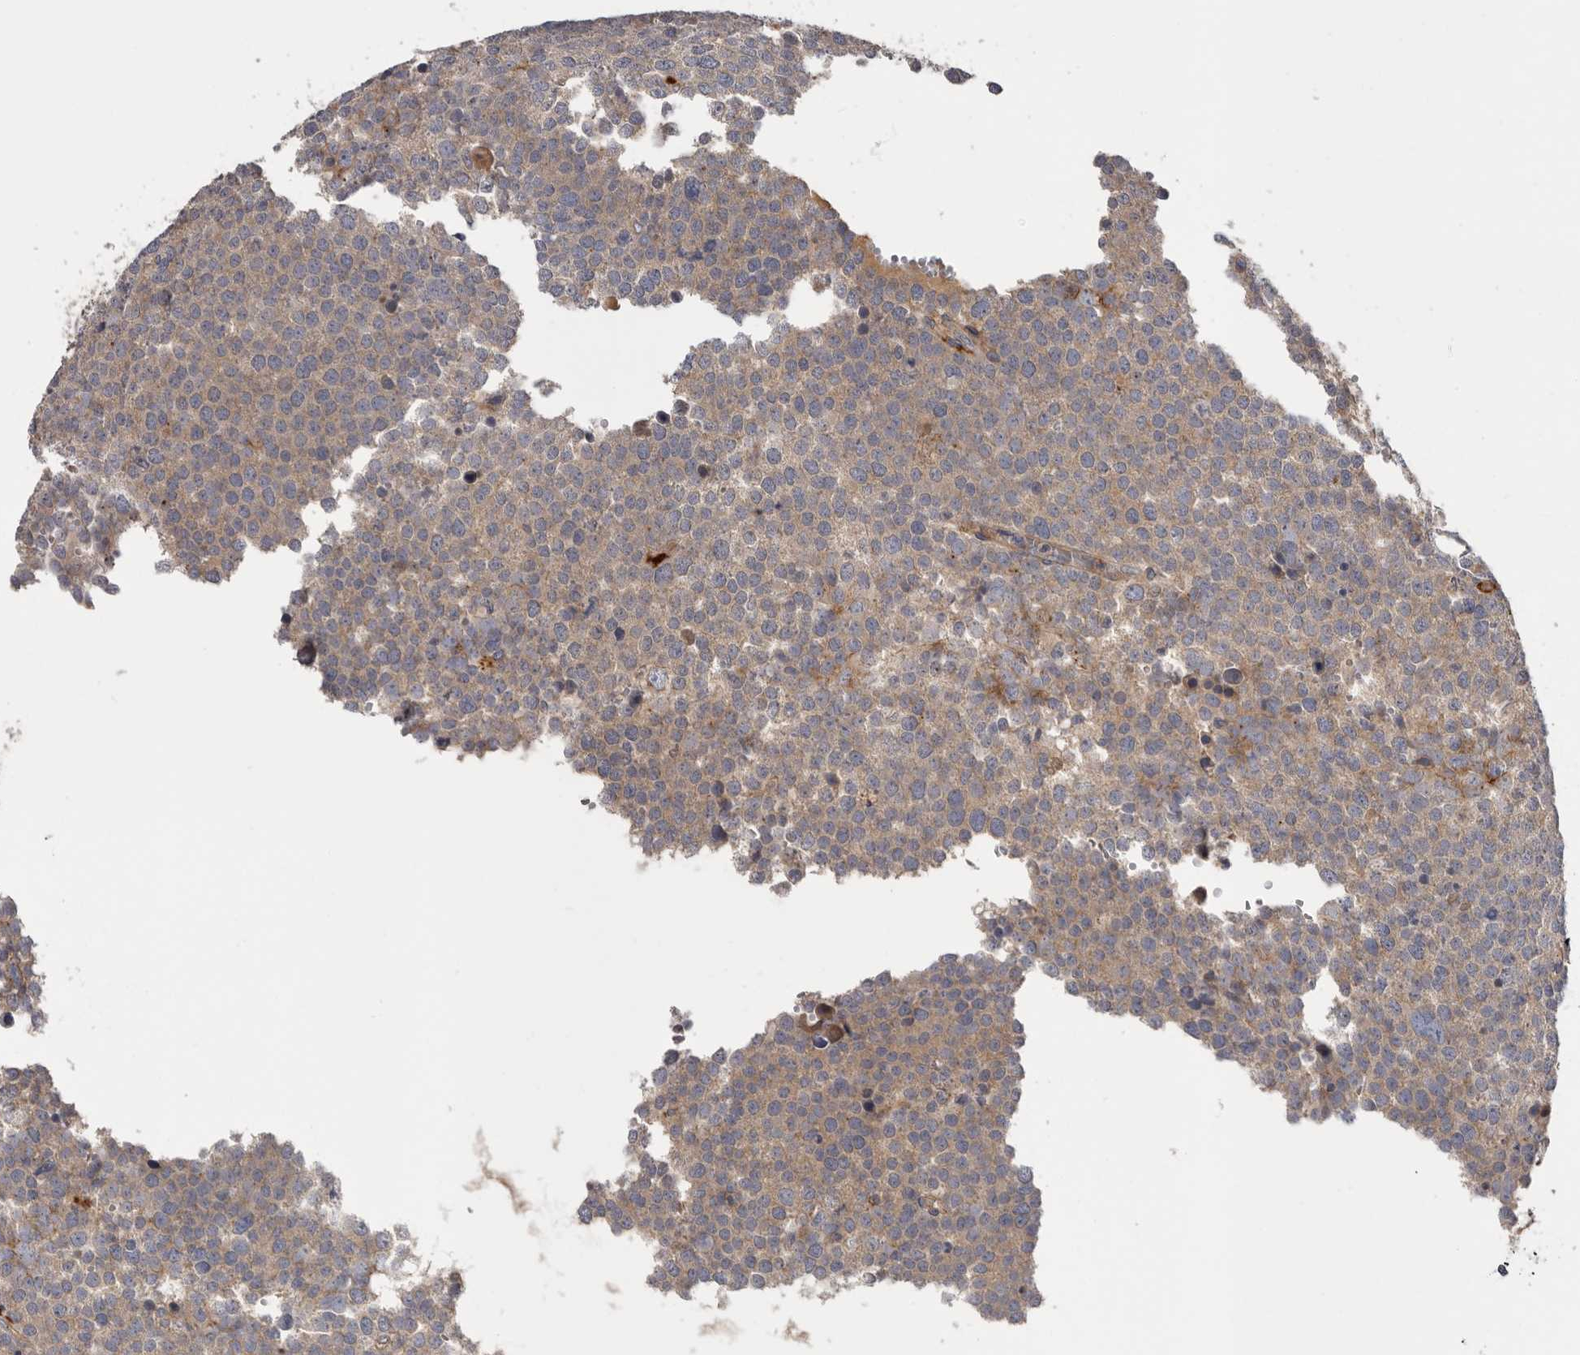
{"staining": {"intensity": "weak", "quantity": "<25%", "location": "cytoplasmic/membranous"}, "tissue": "testis cancer", "cell_type": "Tumor cells", "image_type": "cancer", "snomed": [{"axis": "morphology", "description": "Seminoma, NOS"}, {"axis": "topography", "description": "Testis"}], "caption": "Human testis seminoma stained for a protein using immunohistochemistry (IHC) exhibits no positivity in tumor cells.", "gene": "INKA2", "patient": {"sex": "male", "age": 71}}